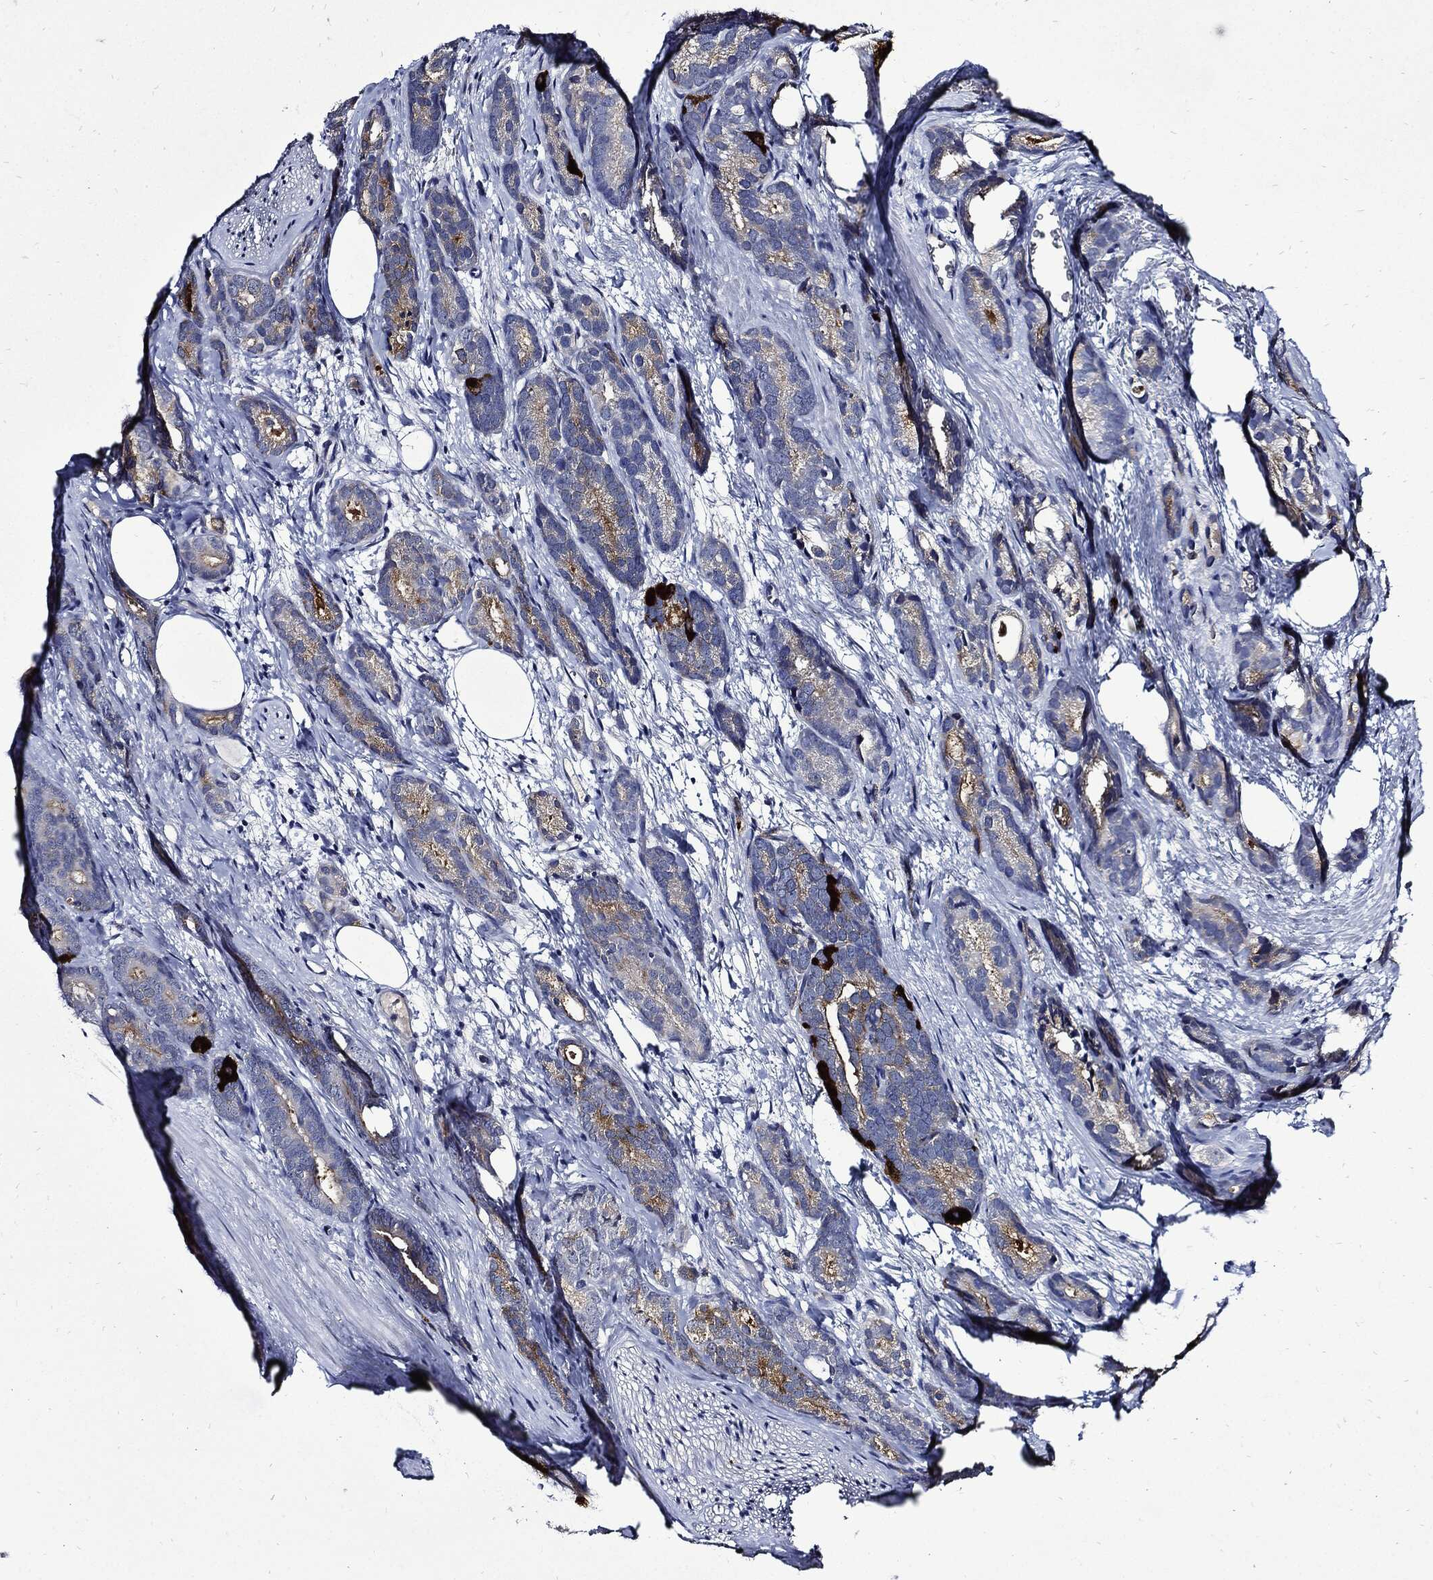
{"staining": {"intensity": "negative", "quantity": "none", "location": "none"}, "tissue": "prostate cancer", "cell_type": "Tumor cells", "image_type": "cancer", "snomed": [{"axis": "morphology", "description": "Adenocarcinoma, NOS"}, {"axis": "topography", "description": "Prostate"}], "caption": "This image is of adenocarcinoma (prostate) stained with immunohistochemistry to label a protein in brown with the nuclei are counter-stained blue. There is no positivity in tumor cells. (DAB (3,3'-diaminobenzidine) immunohistochemistry visualized using brightfield microscopy, high magnification).", "gene": "CPE", "patient": {"sex": "male", "age": 71}}